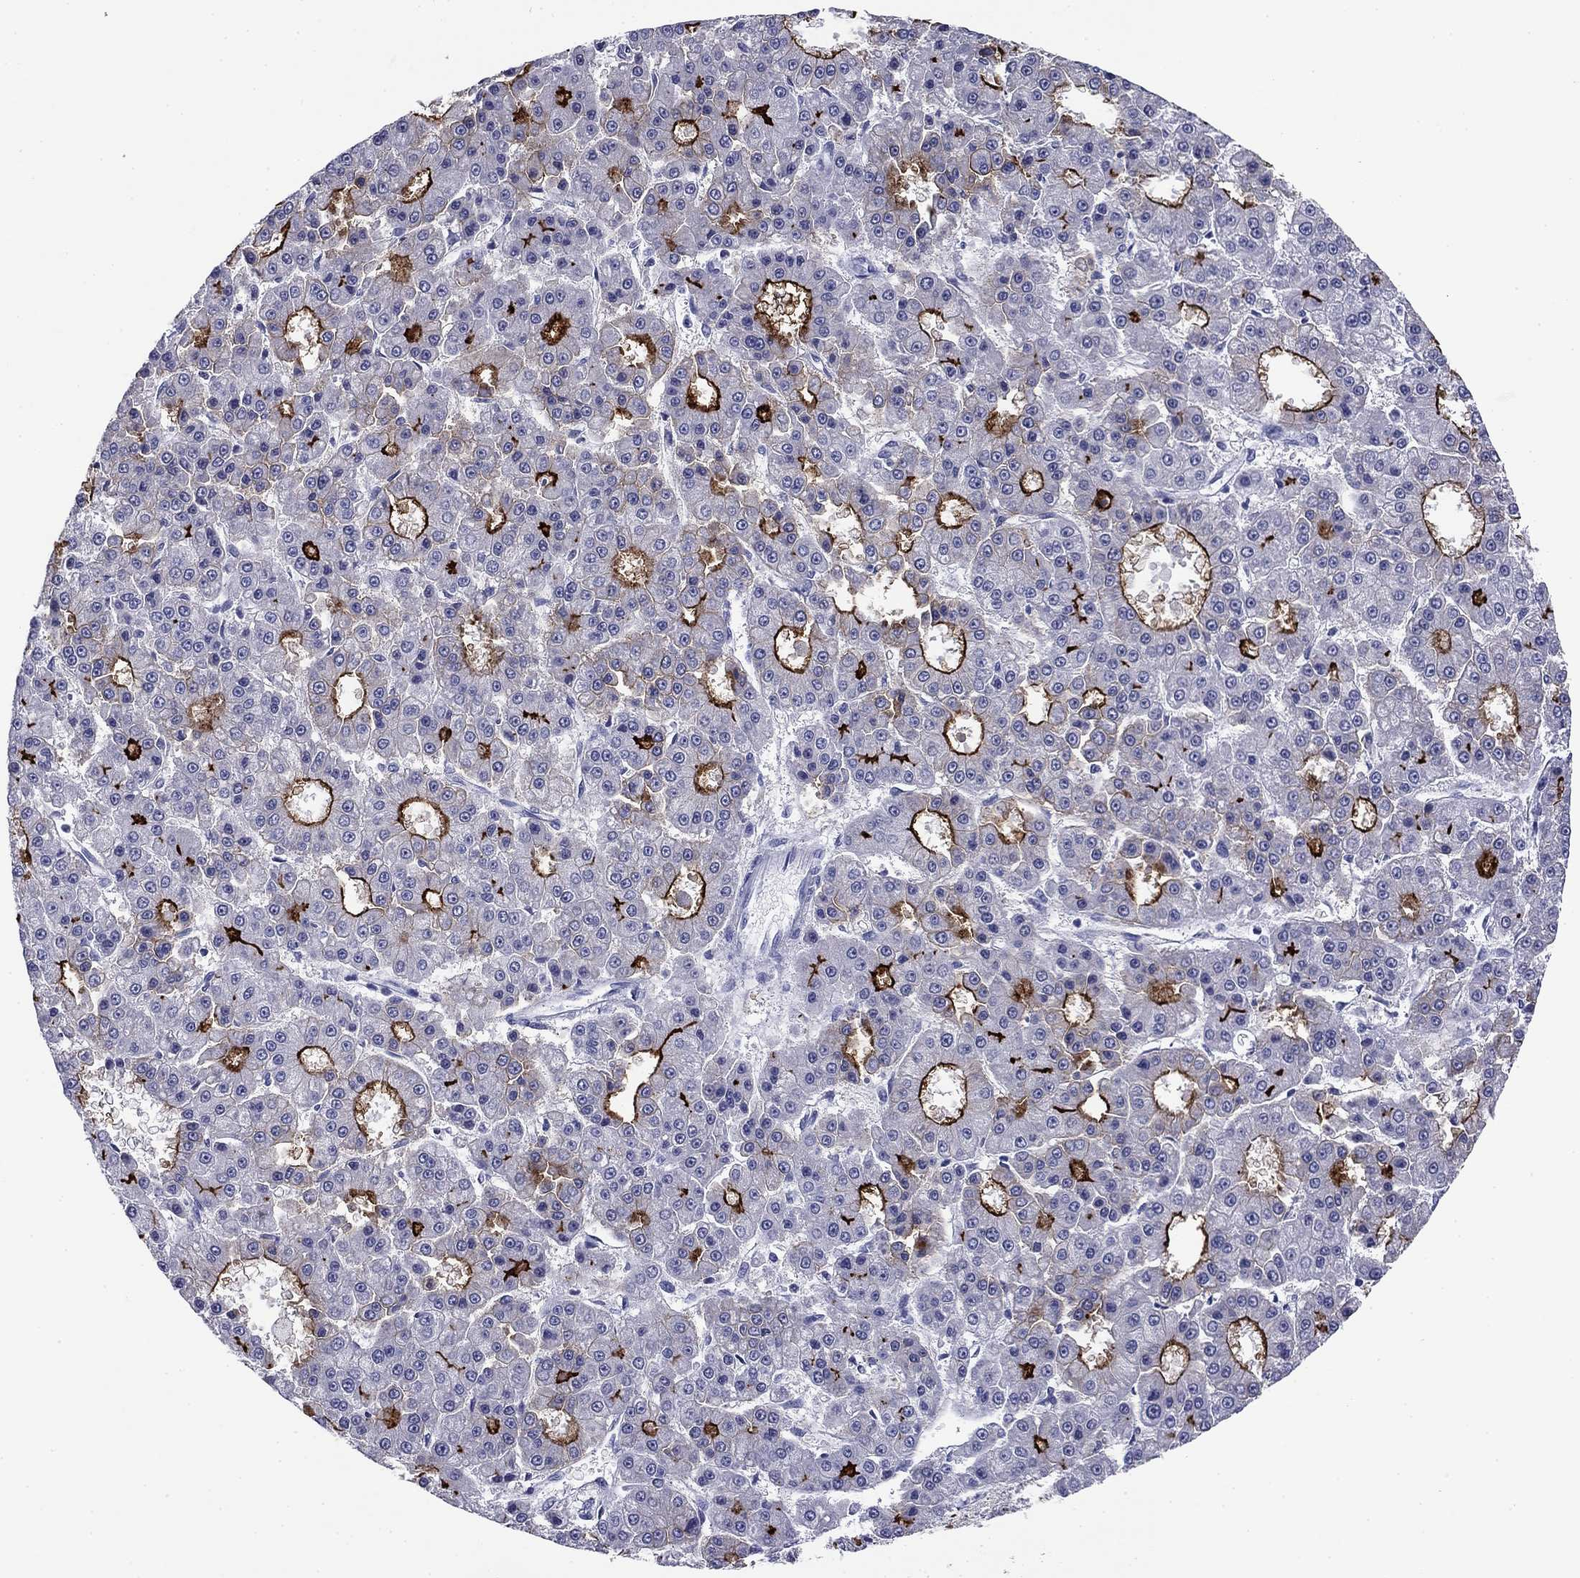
{"staining": {"intensity": "strong", "quantity": "<25%", "location": "cytoplasmic/membranous"}, "tissue": "liver cancer", "cell_type": "Tumor cells", "image_type": "cancer", "snomed": [{"axis": "morphology", "description": "Carcinoma, Hepatocellular, NOS"}, {"axis": "topography", "description": "Liver"}], "caption": "Protein staining of liver hepatocellular carcinoma tissue reveals strong cytoplasmic/membranous staining in about <25% of tumor cells. The staining was performed using DAB (3,3'-diaminobenzidine) to visualize the protein expression in brown, while the nuclei were stained in blue with hematoxylin (Magnification: 20x).", "gene": "ABCC2", "patient": {"sex": "male", "age": 70}}